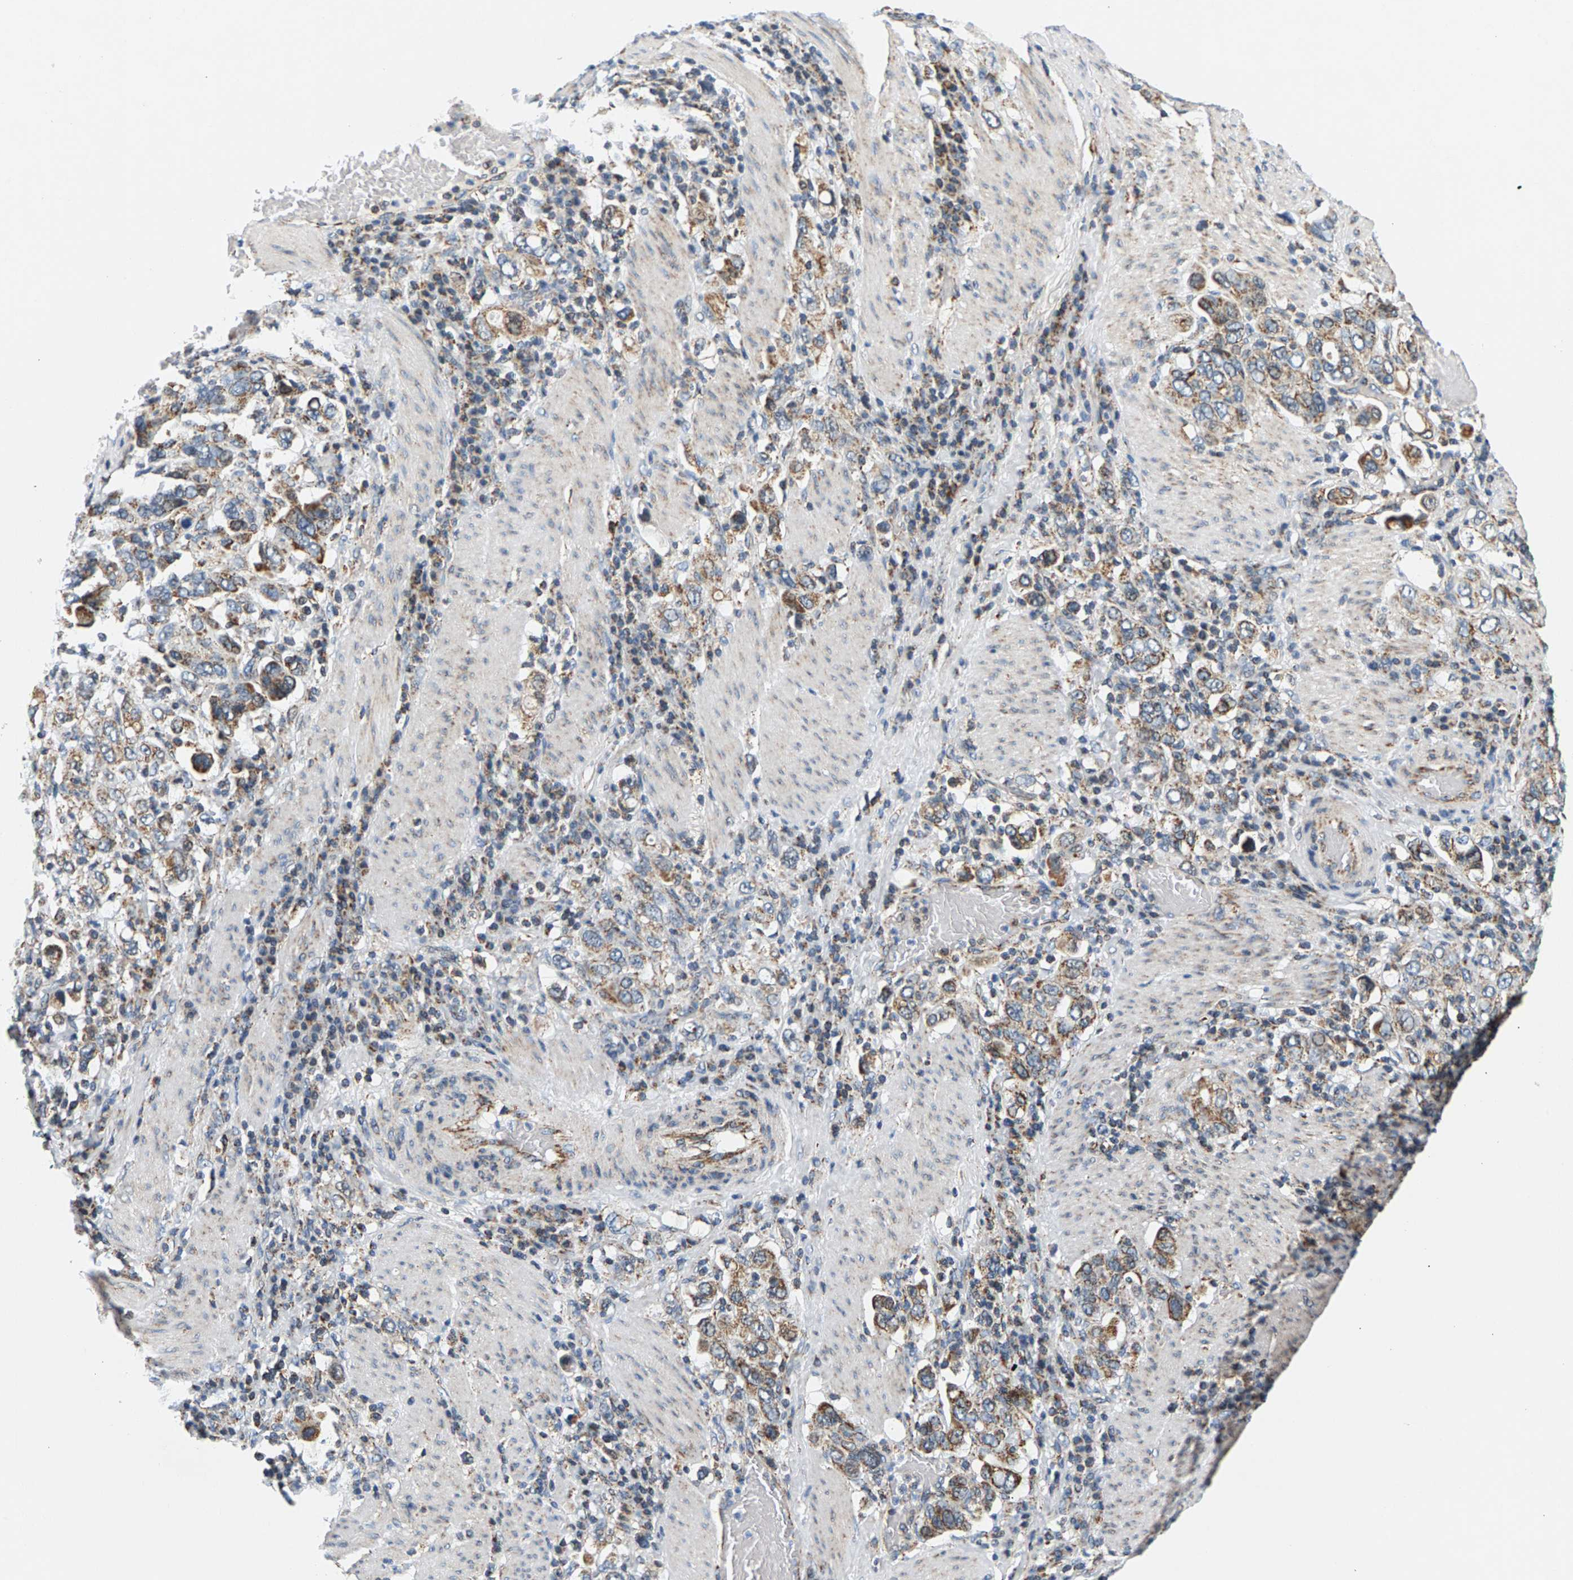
{"staining": {"intensity": "moderate", "quantity": ">75%", "location": "cytoplasmic/membranous"}, "tissue": "stomach cancer", "cell_type": "Tumor cells", "image_type": "cancer", "snomed": [{"axis": "morphology", "description": "Adenocarcinoma, NOS"}, {"axis": "topography", "description": "Stomach, upper"}], "caption": "This is an image of immunohistochemistry staining of stomach cancer, which shows moderate staining in the cytoplasmic/membranous of tumor cells.", "gene": "PDE1A", "patient": {"sex": "male", "age": 62}}